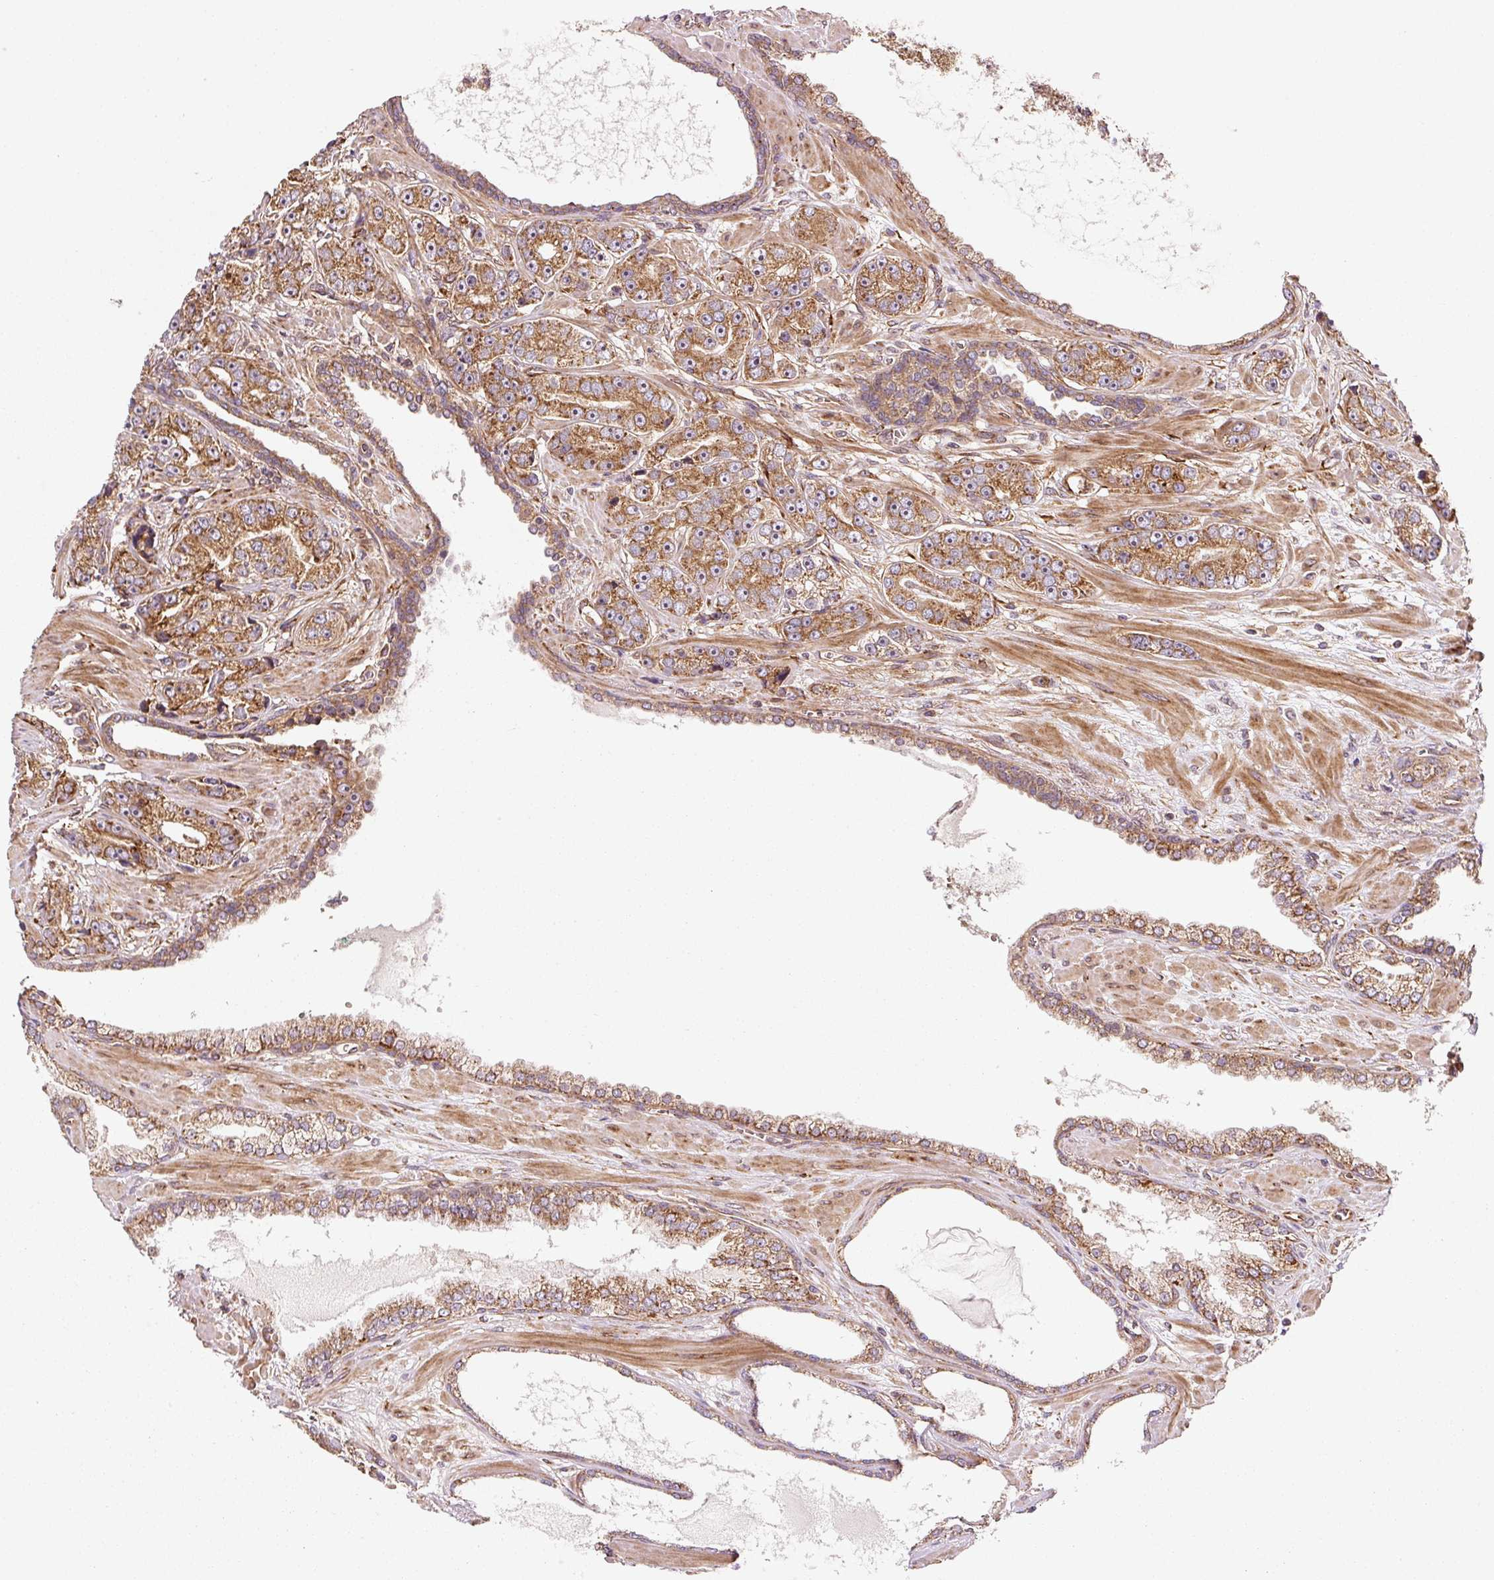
{"staining": {"intensity": "moderate", "quantity": ">75%", "location": "cytoplasmic/membranous"}, "tissue": "prostate cancer", "cell_type": "Tumor cells", "image_type": "cancer", "snomed": [{"axis": "morphology", "description": "Adenocarcinoma, High grade"}, {"axis": "topography", "description": "Prostate"}], "caption": "The photomicrograph exhibits a brown stain indicating the presence of a protein in the cytoplasmic/membranous of tumor cells in prostate cancer.", "gene": "ISCU", "patient": {"sex": "male", "age": 71}}